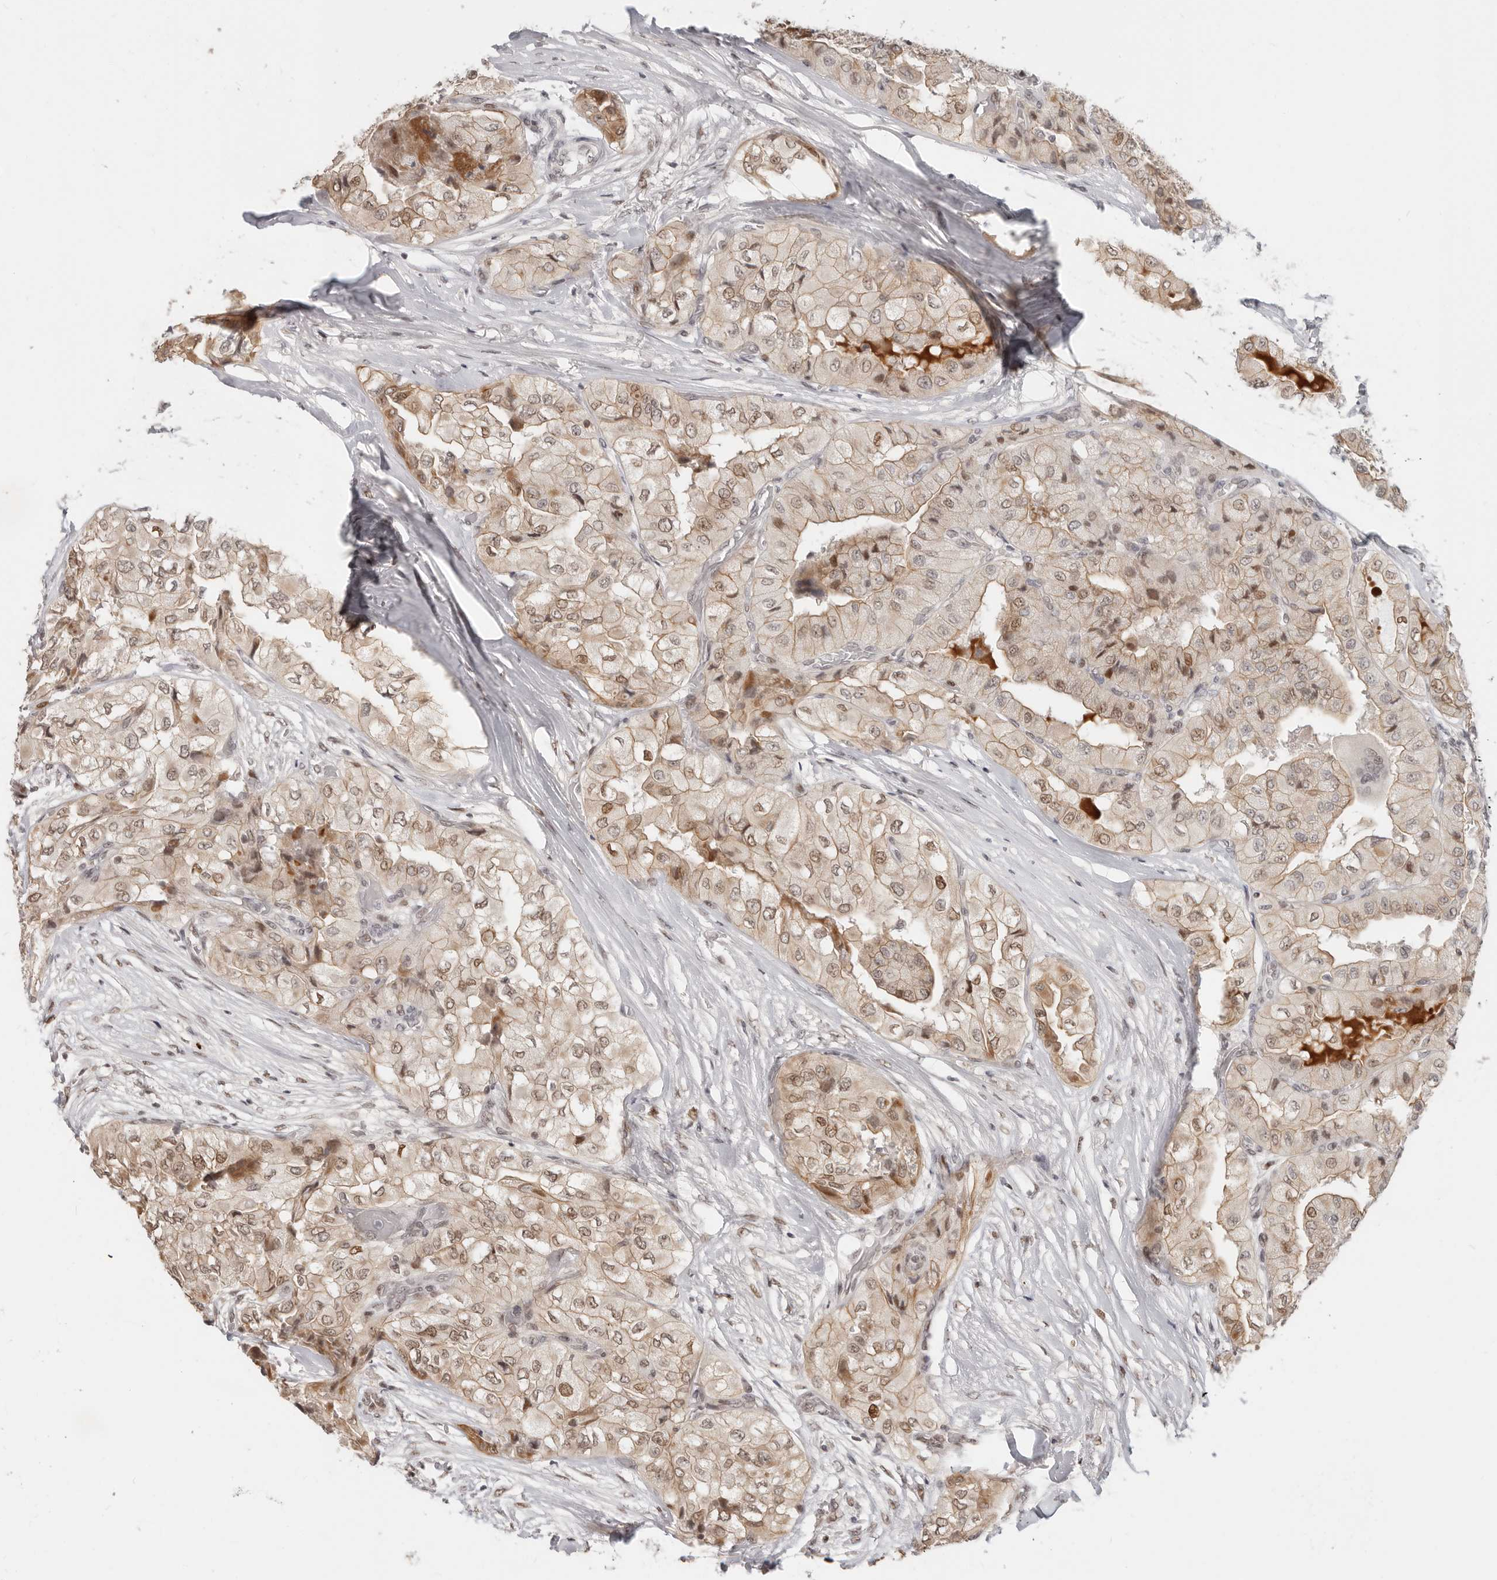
{"staining": {"intensity": "moderate", "quantity": ">75%", "location": "nuclear"}, "tissue": "thyroid cancer", "cell_type": "Tumor cells", "image_type": "cancer", "snomed": [{"axis": "morphology", "description": "Papillary adenocarcinoma, NOS"}, {"axis": "topography", "description": "Thyroid gland"}], "caption": "A medium amount of moderate nuclear expression is appreciated in about >75% of tumor cells in thyroid cancer tissue. (IHC, brightfield microscopy, high magnification).", "gene": "RFC2", "patient": {"sex": "female", "age": 59}}